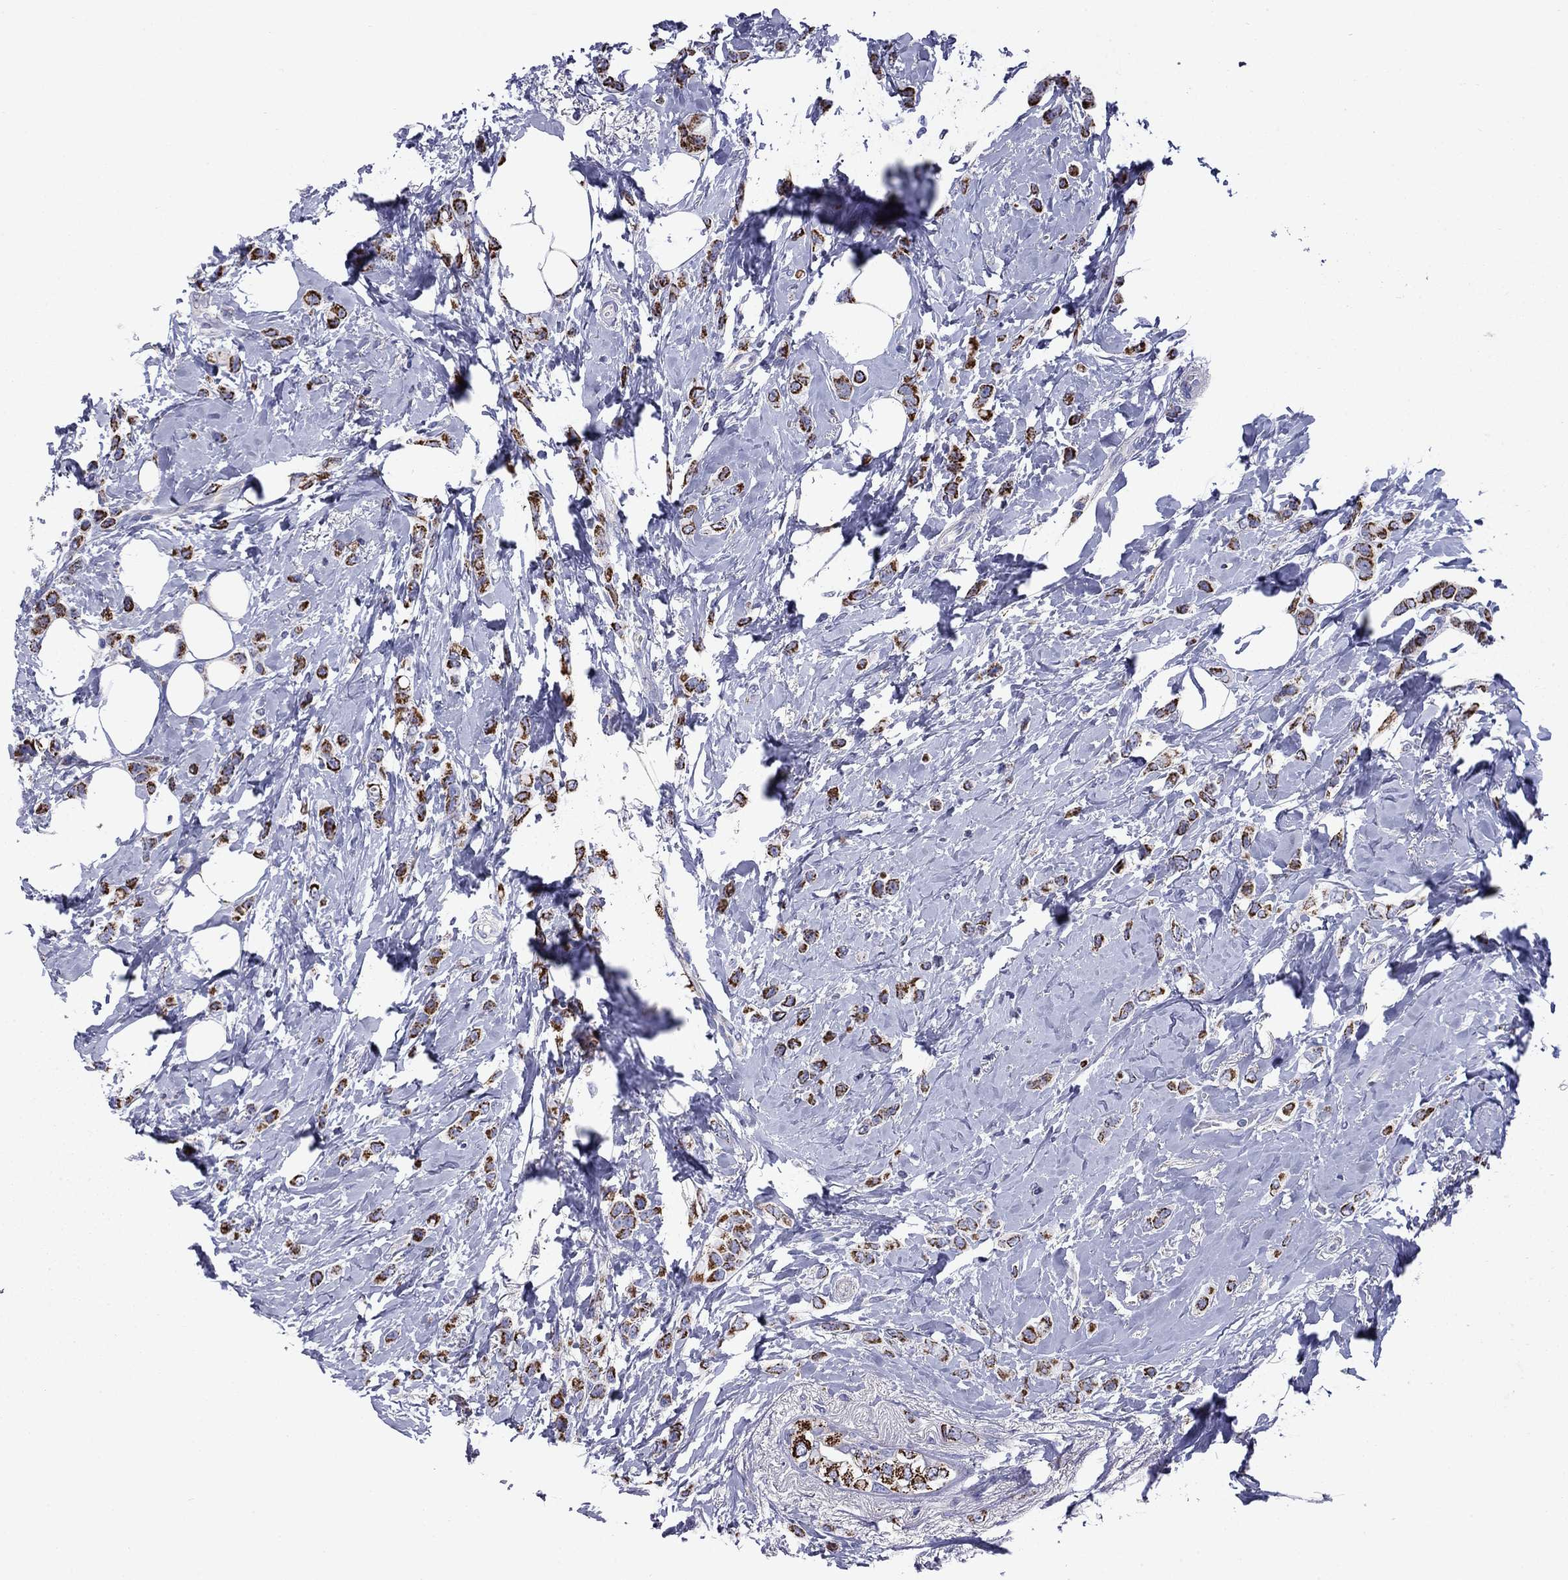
{"staining": {"intensity": "strong", "quantity": ">75%", "location": "cytoplasmic/membranous"}, "tissue": "breast cancer", "cell_type": "Tumor cells", "image_type": "cancer", "snomed": [{"axis": "morphology", "description": "Lobular carcinoma"}, {"axis": "topography", "description": "Breast"}], "caption": "Brown immunohistochemical staining in breast cancer (lobular carcinoma) demonstrates strong cytoplasmic/membranous staining in approximately >75% of tumor cells.", "gene": "ACADSB", "patient": {"sex": "female", "age": 66}}